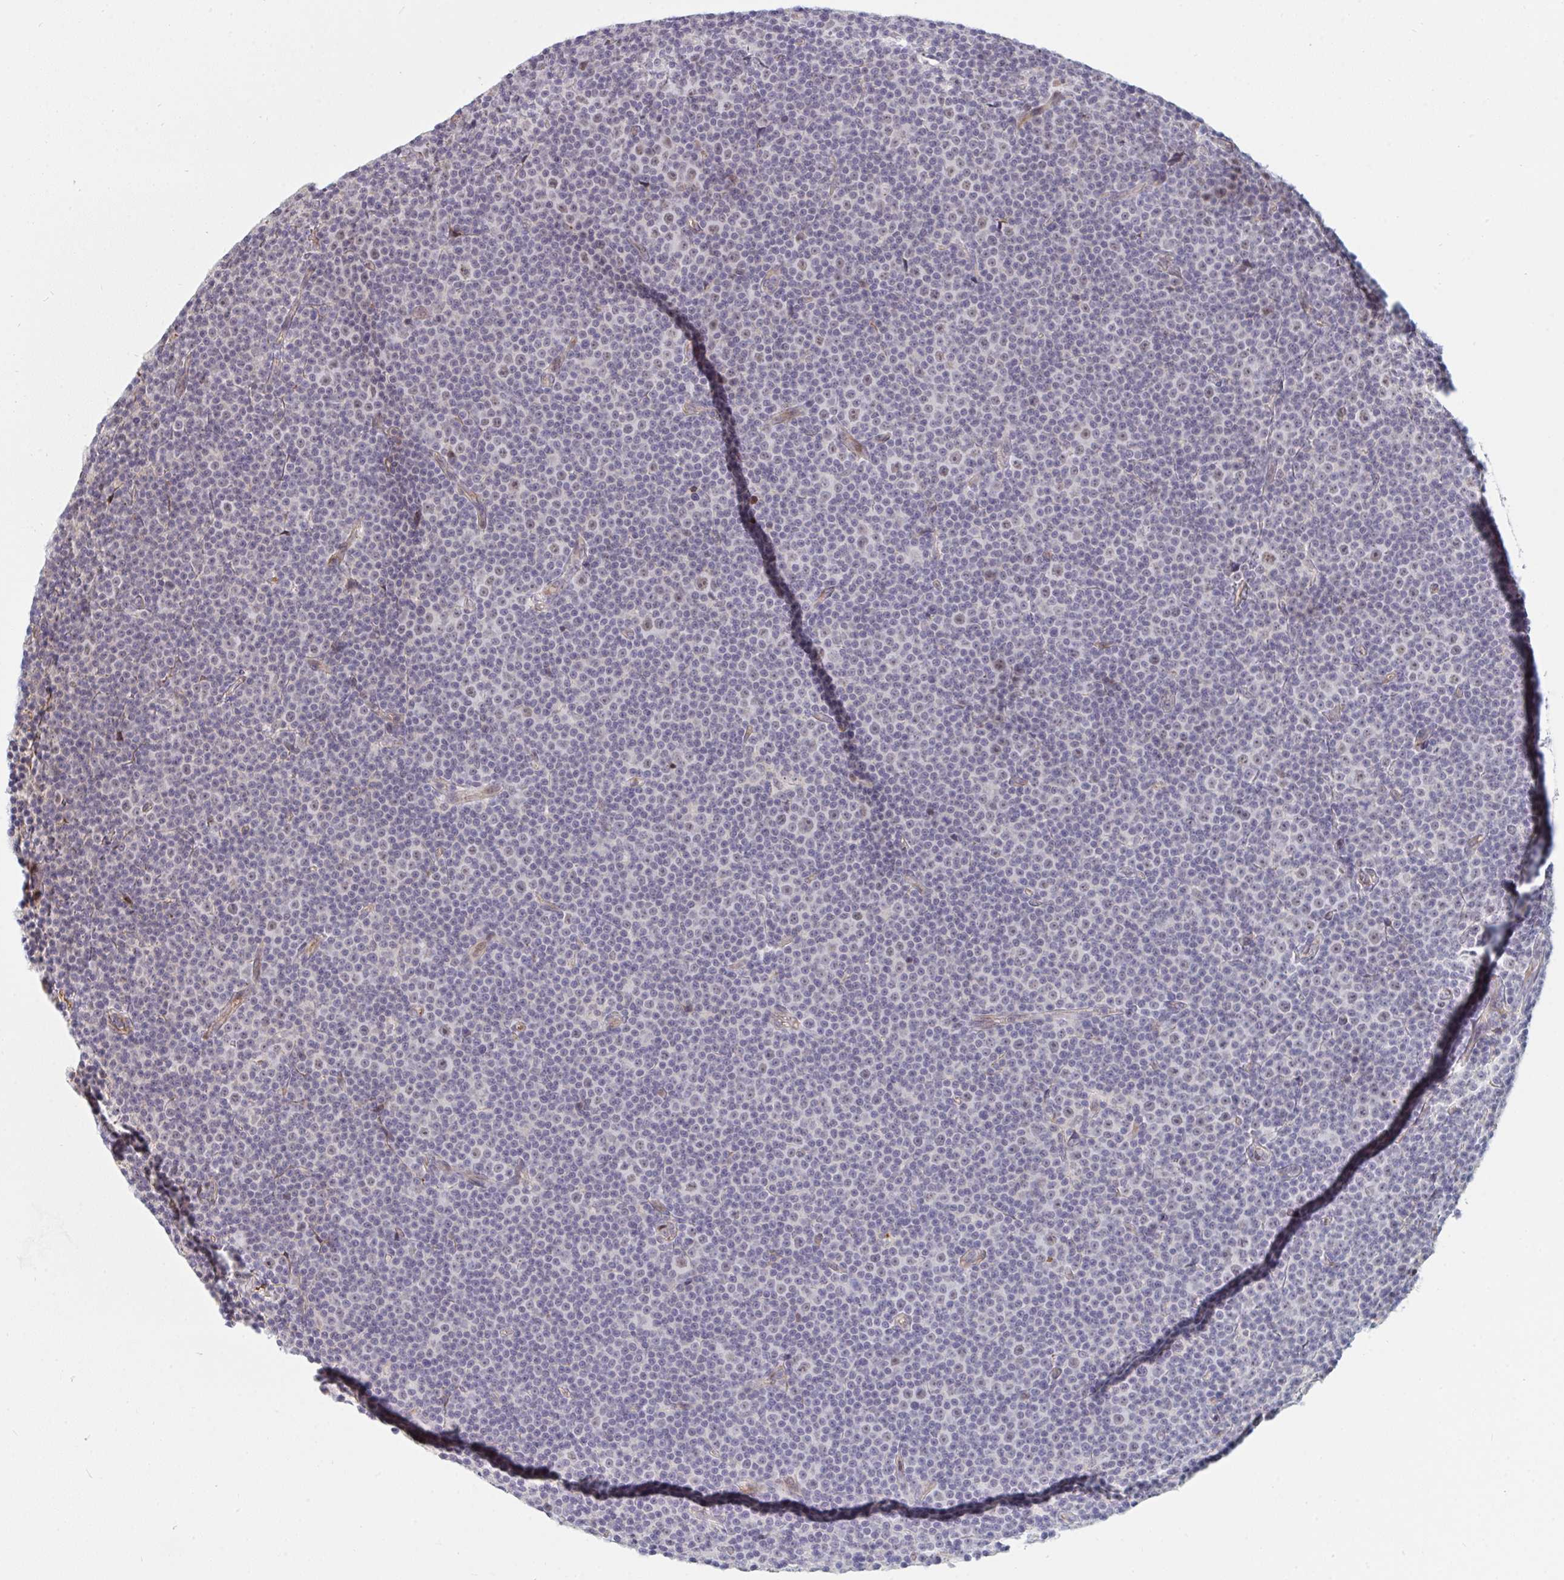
{"staining": {"intensity": "negative", "quantity": "none", "location": "none"}, "tissue": "lymphoma", "cell_type": "Tumor cells", "image_type": "cancer", "snomed": [{"axis": "morphology", "description": "Malignant lymphoma, non-Hodgkin's type, Low grade"}, {"axis": "topography", "description": "Lymph node"}], "caption": "DAB immunohistochemical staining of lymphoma shows no significant staining in tumor cells.", "gene": "DSCAML1", "patient": {"sex": "female", "age": 67}}